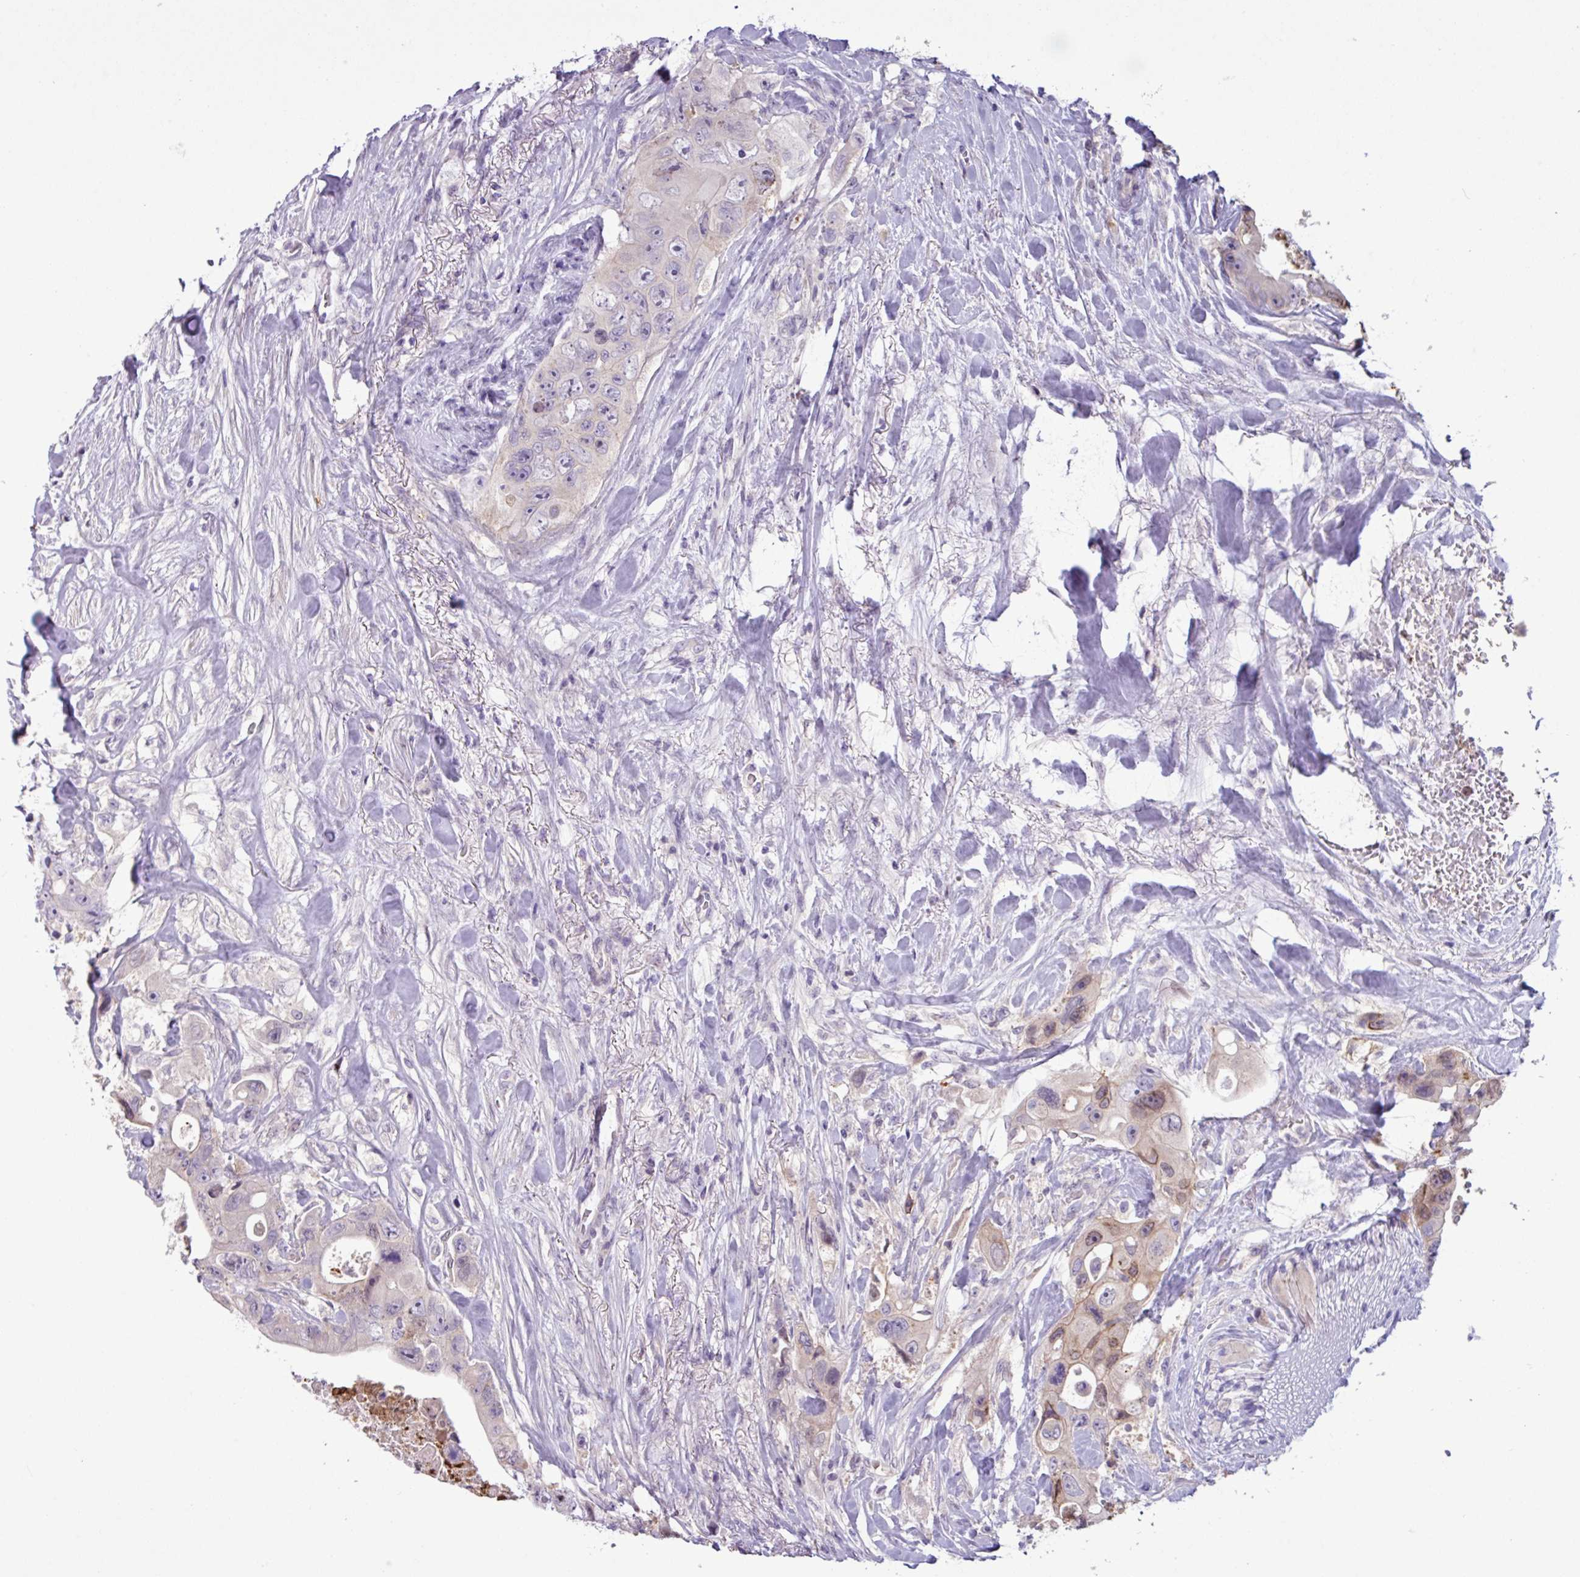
{"staining": {"intensity": "weak", "quantity": "<25%", "location": "cytoplasmic/membranous,nuclear"}, "tissue": "colorectal cancer", "cell_type": "Tumor cells", "image_type": "cancer", "snomed": [{"axis": "morphology", "description": "Adenocarcinoma, NOS"}, {"axis": "topography", "description": "Colon"}], "caption": "There is no significant expression in tumor cells of colorectal cancer.", "gene": "PNLDC1", "patient": {"sex": "female", "age": 46}}